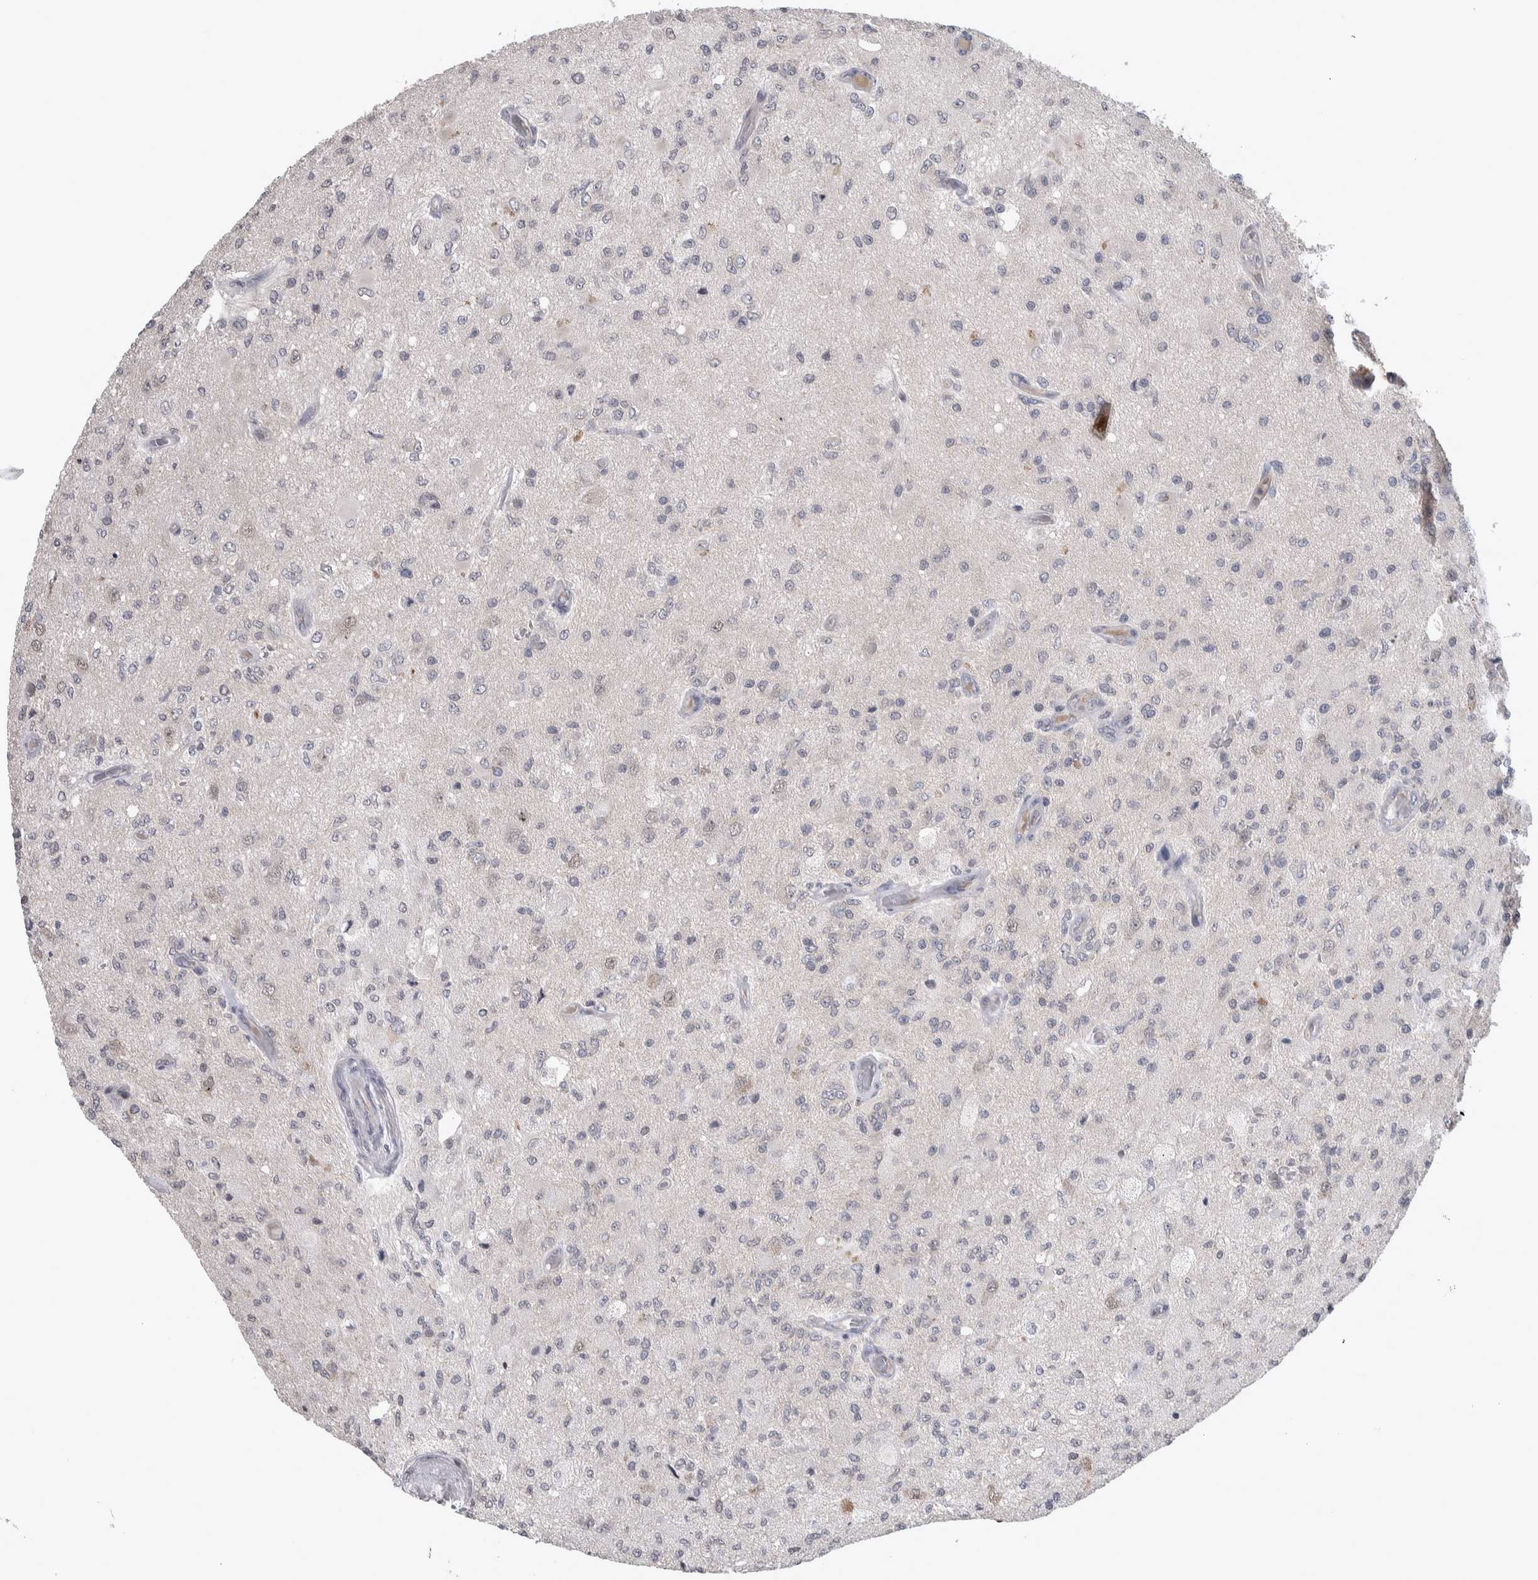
{"staining": {"intensity": "negative", "quantity": "none", "location": "none"}, "tissue": "glioma", "cell_type": "Tumor cells", "image_type": "cancer", "snomed": [{"axis": "morphology", "description": "Normal tissue, NOS"}, {"axis": "morphology", "description": "Glioma, malignant, High grade"}, {"axis": "topography", "description": "Cerebral cortex"}], "caption": "DAB (3,3'-diaminobenzidine) immunohistochemical staining of malignant high-grade glioma shows no significant staining in tumor cells.", "gene": "CUL2", "patient": {"sex": "male", "age": 77}}